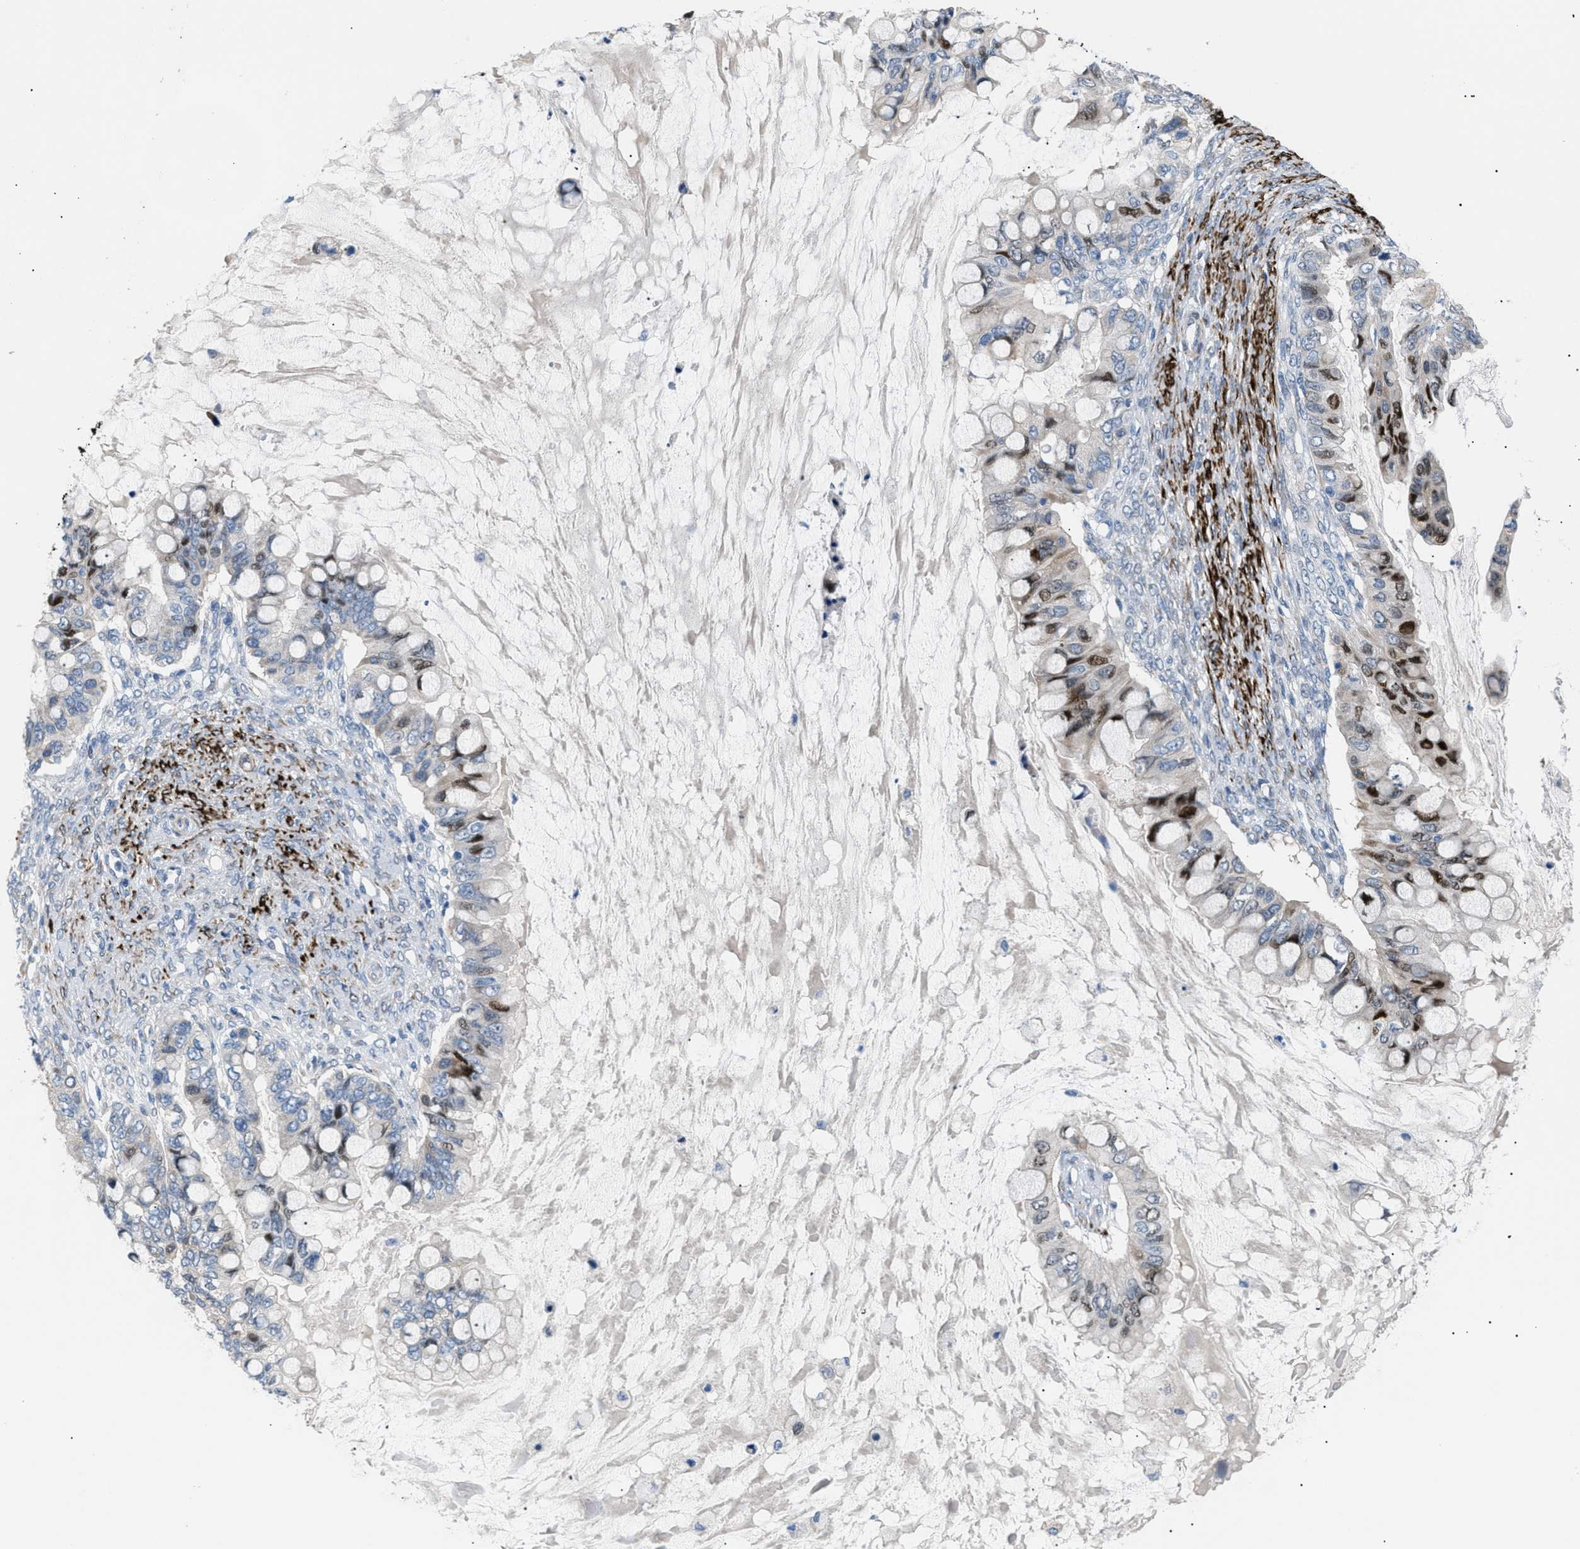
{"staining": {"intensity": "strong", "quantity": "25%-75%", "location": "nuclear"}, "tissue": "ovarian cancer", "cell_type": "Tumor cells", "image_type": "cancer", "snomed": [{"axis": "morphology", "description": "Cystadenocarcinoma, mucinous, NOS"}, {"axis": "topography", "description": "Ovary"}], "caption": "Ovarian cancer (mucinous cystadenocarcinoma) tissue exhibits strong nuclear positivity in about 25%-75% of tumor cells", "gene": "ICA1", "patient": {"sex": "female", "age": 80}}